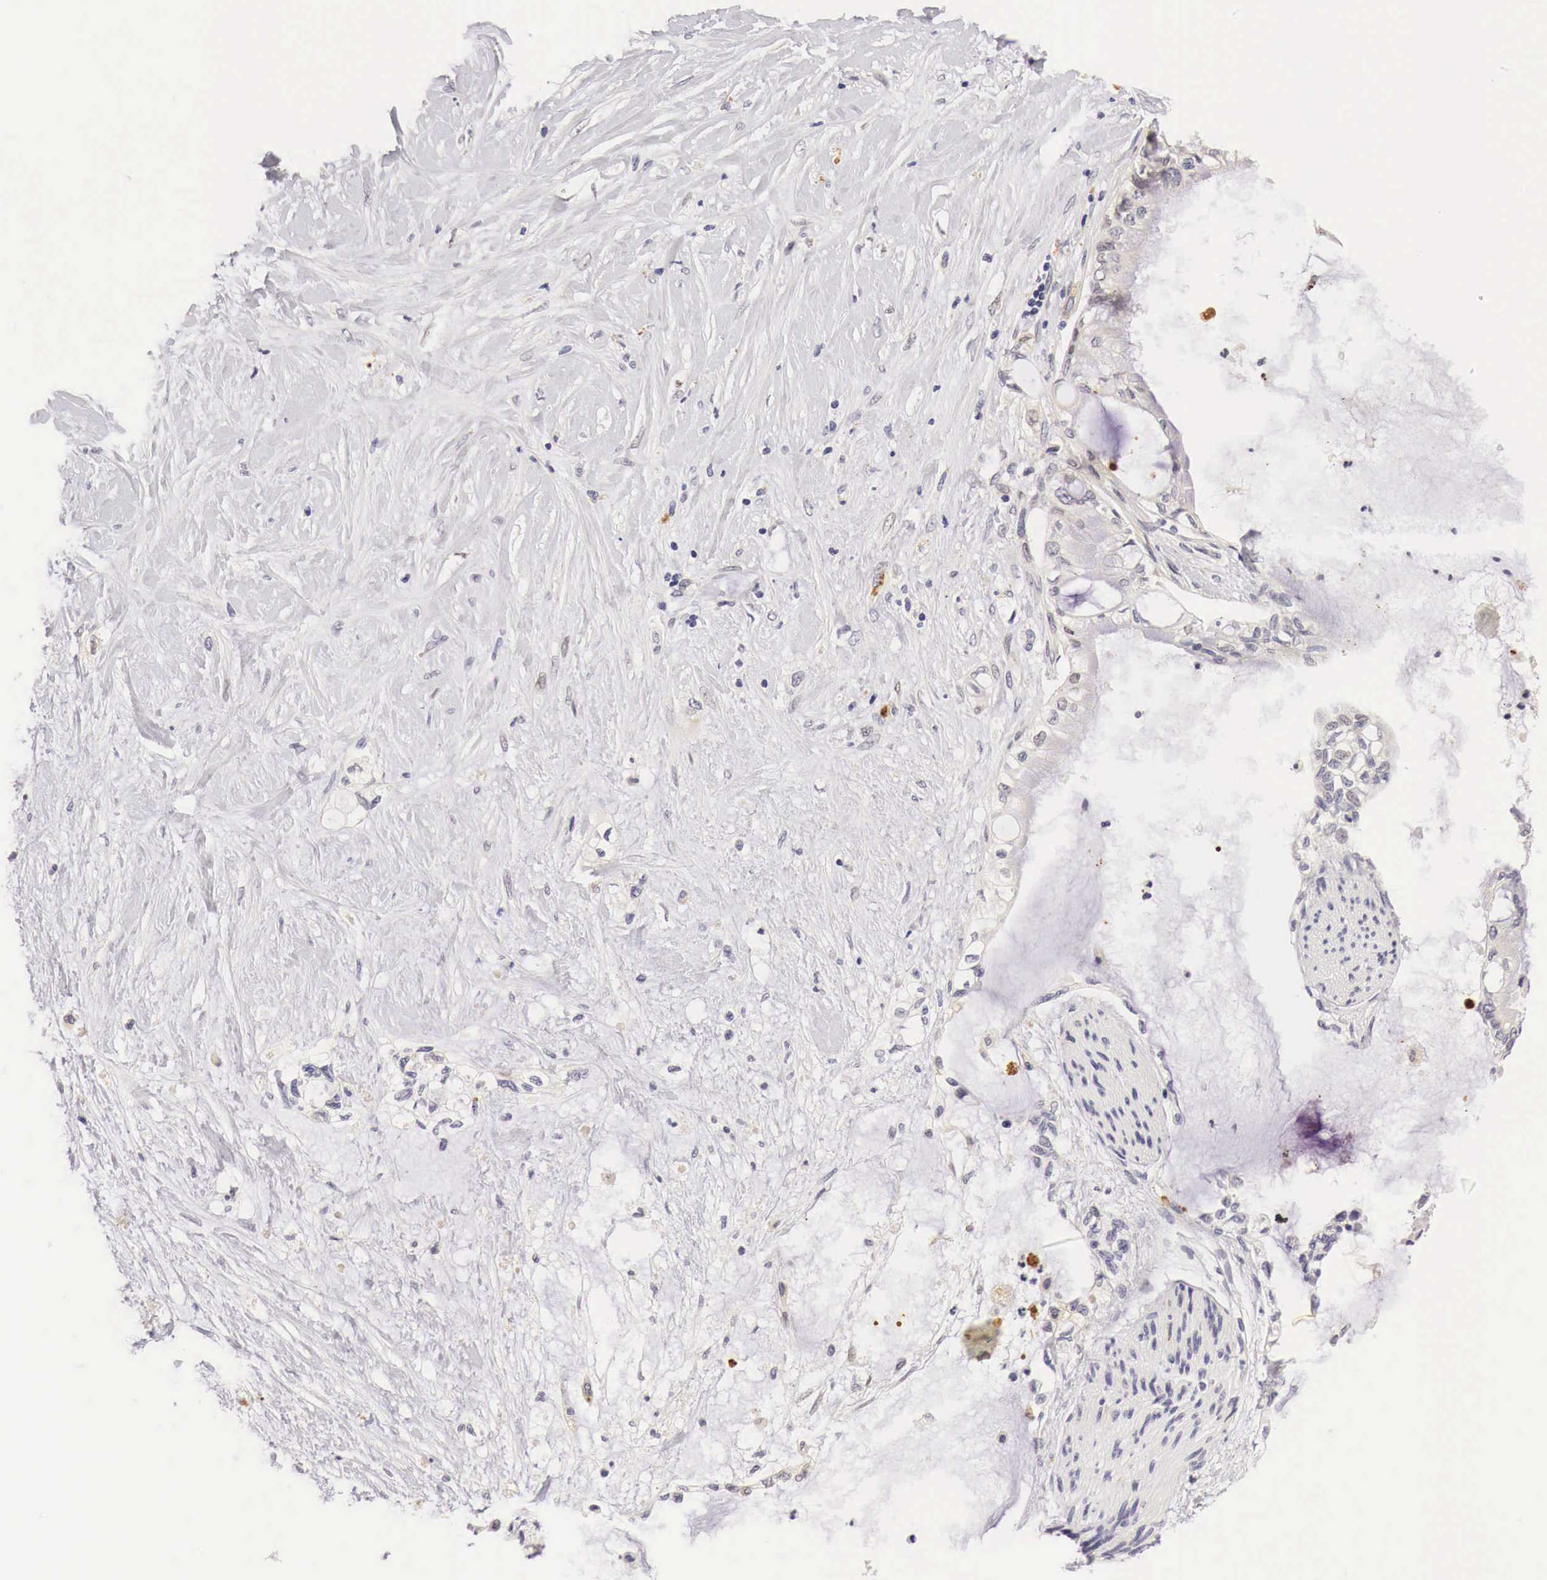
{"staining": {"intensity": "negative", "quantity": "none", "location": "none"}, "tissue": "pancreatic cancer", "cell_type": "Tumor cells", "image_type": "cancer", "snomed": [{"axis": "morphology", "description": "Adenocarcinoma, NOS"}, {"axis": "topography", "description": "Pancreas"}], "caption": "Pancreatic cancer stained for a protein using immunohistochemistry shows no positivity tumor cells.", "gene": "CASP3", "patient": {"sex": "female", "age": 70}}